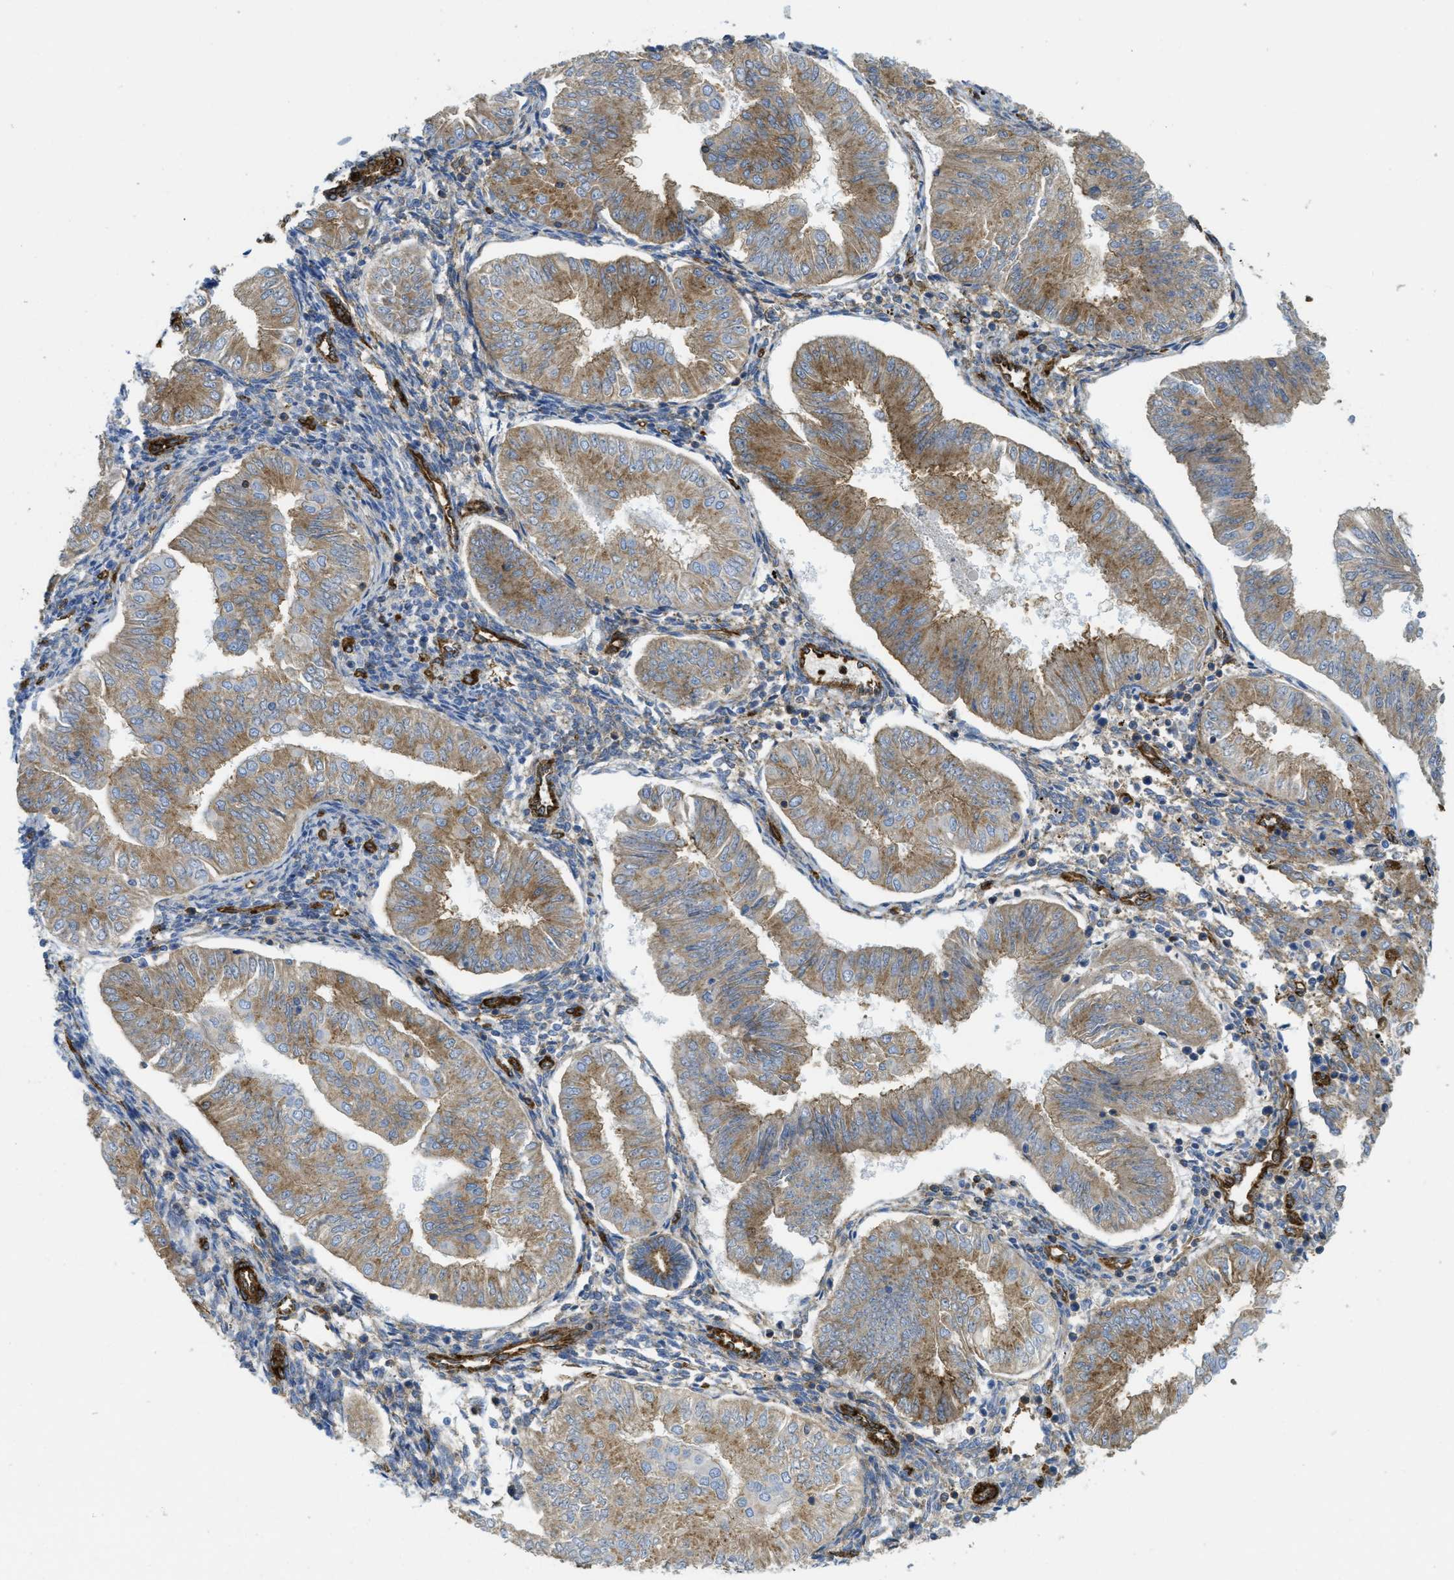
{"staining": {"intensity": "moderate", "quantity": ">75%", "location": "cytoplasmic/membranous"}, "tissue": "endometrial cancer", "cell_type": "Tumor cells", "image_type": "cancer", "snomed": [{"axis": "morphology", "description": "Normal tissue, NOS"}, {"axis": "morphology", "description": "Adenocarcinoma, NOS"}, {"axis": "topography", "description": "Endometrium"}], "caption": "Immunohistochemical staining of human endometrial cancer (adenocarcinoma) displays moderate cytoplasmic/membranous protein staining in approximately >75% of tumor cells. The staining was performed using DAB, with brown indicating positive protein expression. Nuclei are stained blue with hematoxylin.", "gene": "HIP1", "patient": {"sex": "female", "age": 53}}